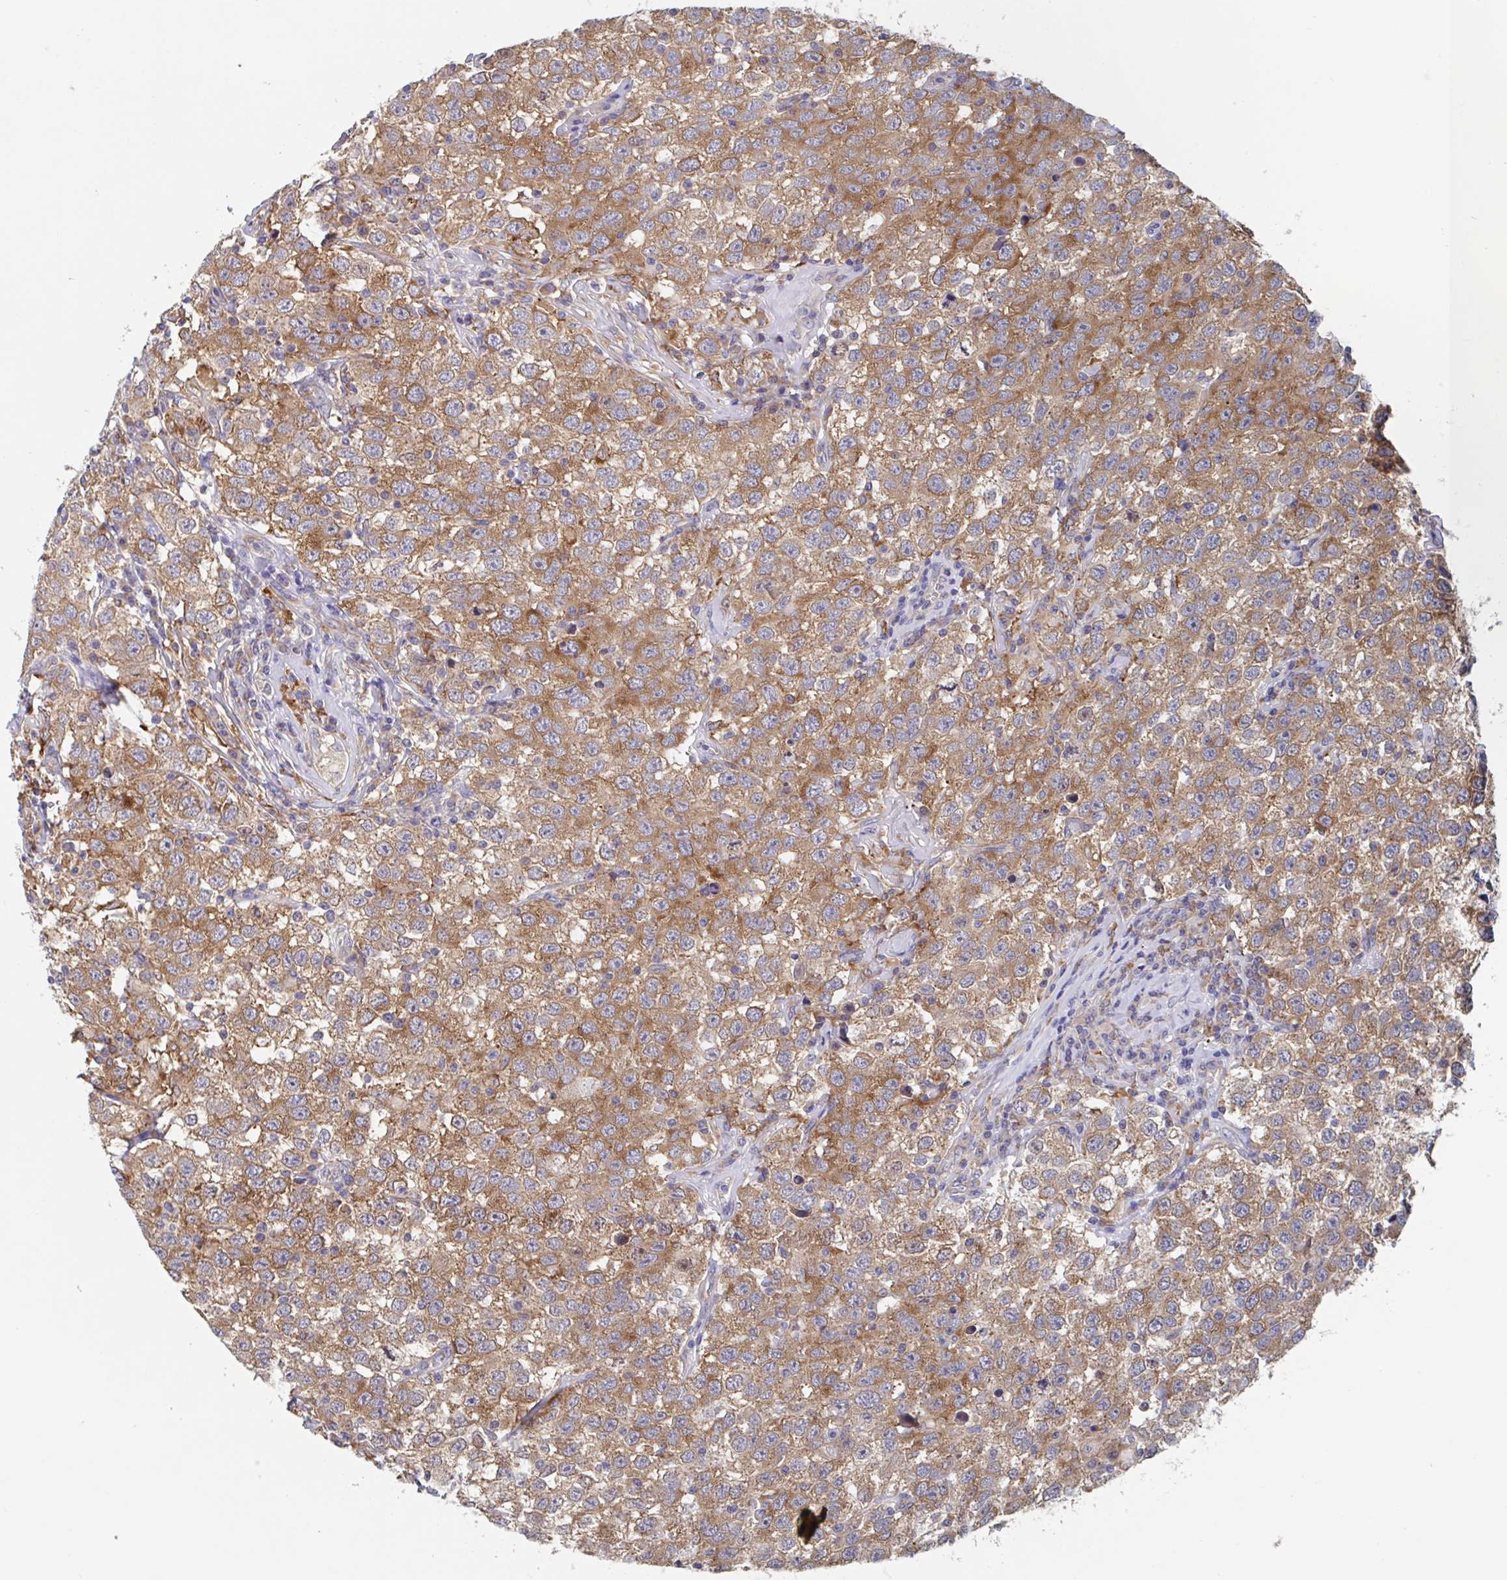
{"staining": {"intensity": "moderate", "quantity": ">75%", "location": "cytoplasmic/membranous"}, "tissue": "testis cancer", "cell_type": "Tumor cells", "image_type": "cancer", "snomed": [{"axis": "morphology", "description": "Seminoma, NOS"}, {"axis": "topography", "description": "Testis"}], "caption": "Protein analysis of testis cancer tissue shows moderate cytoplasmic/membranous positivity in approximately >75% of tumor cells. Using DAB (3,3'-diaminobenzidine) (brown) and hematoxylin (blue) stains, captured at high magnification using brightfield microscopy.", "gene": "SNX8", "patient": {"sex": "male", "age": 41}}